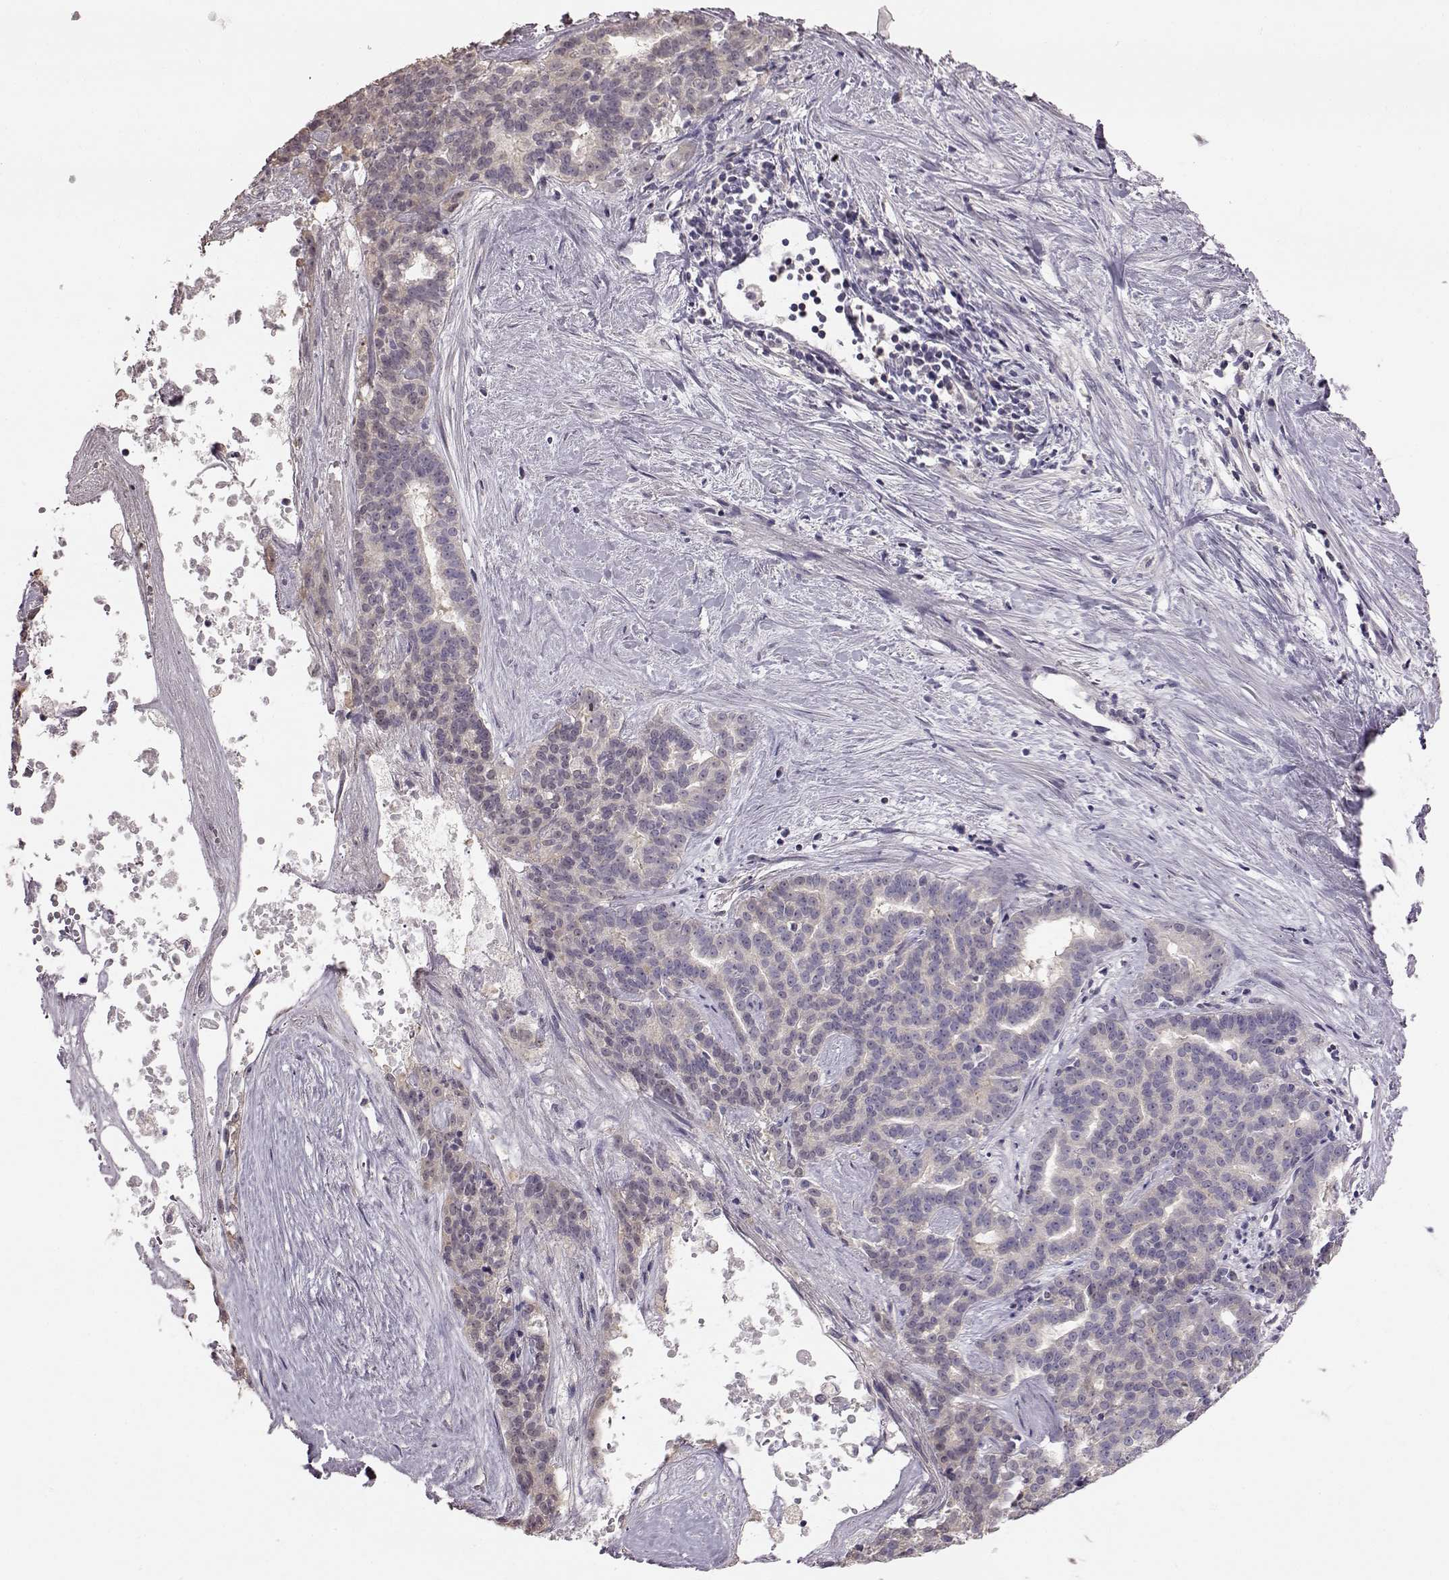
{"staining": {"intensity": "negative", "quantity": "none", "location": "none"}, "tissue": "liver cancer", "cell_type": "Tumor cells", "image_type": "cancer", "snomed": [{"axis": "morphology", "description": "Cholangiocarcinoma"}, {"axis": "topography", "description": "Liver"}], "caption": "Tumor cells are negative for brown protein staining in liver cancer.", "gene": "ADGRG2", "patient": {"sex": "female", "age": 47}}